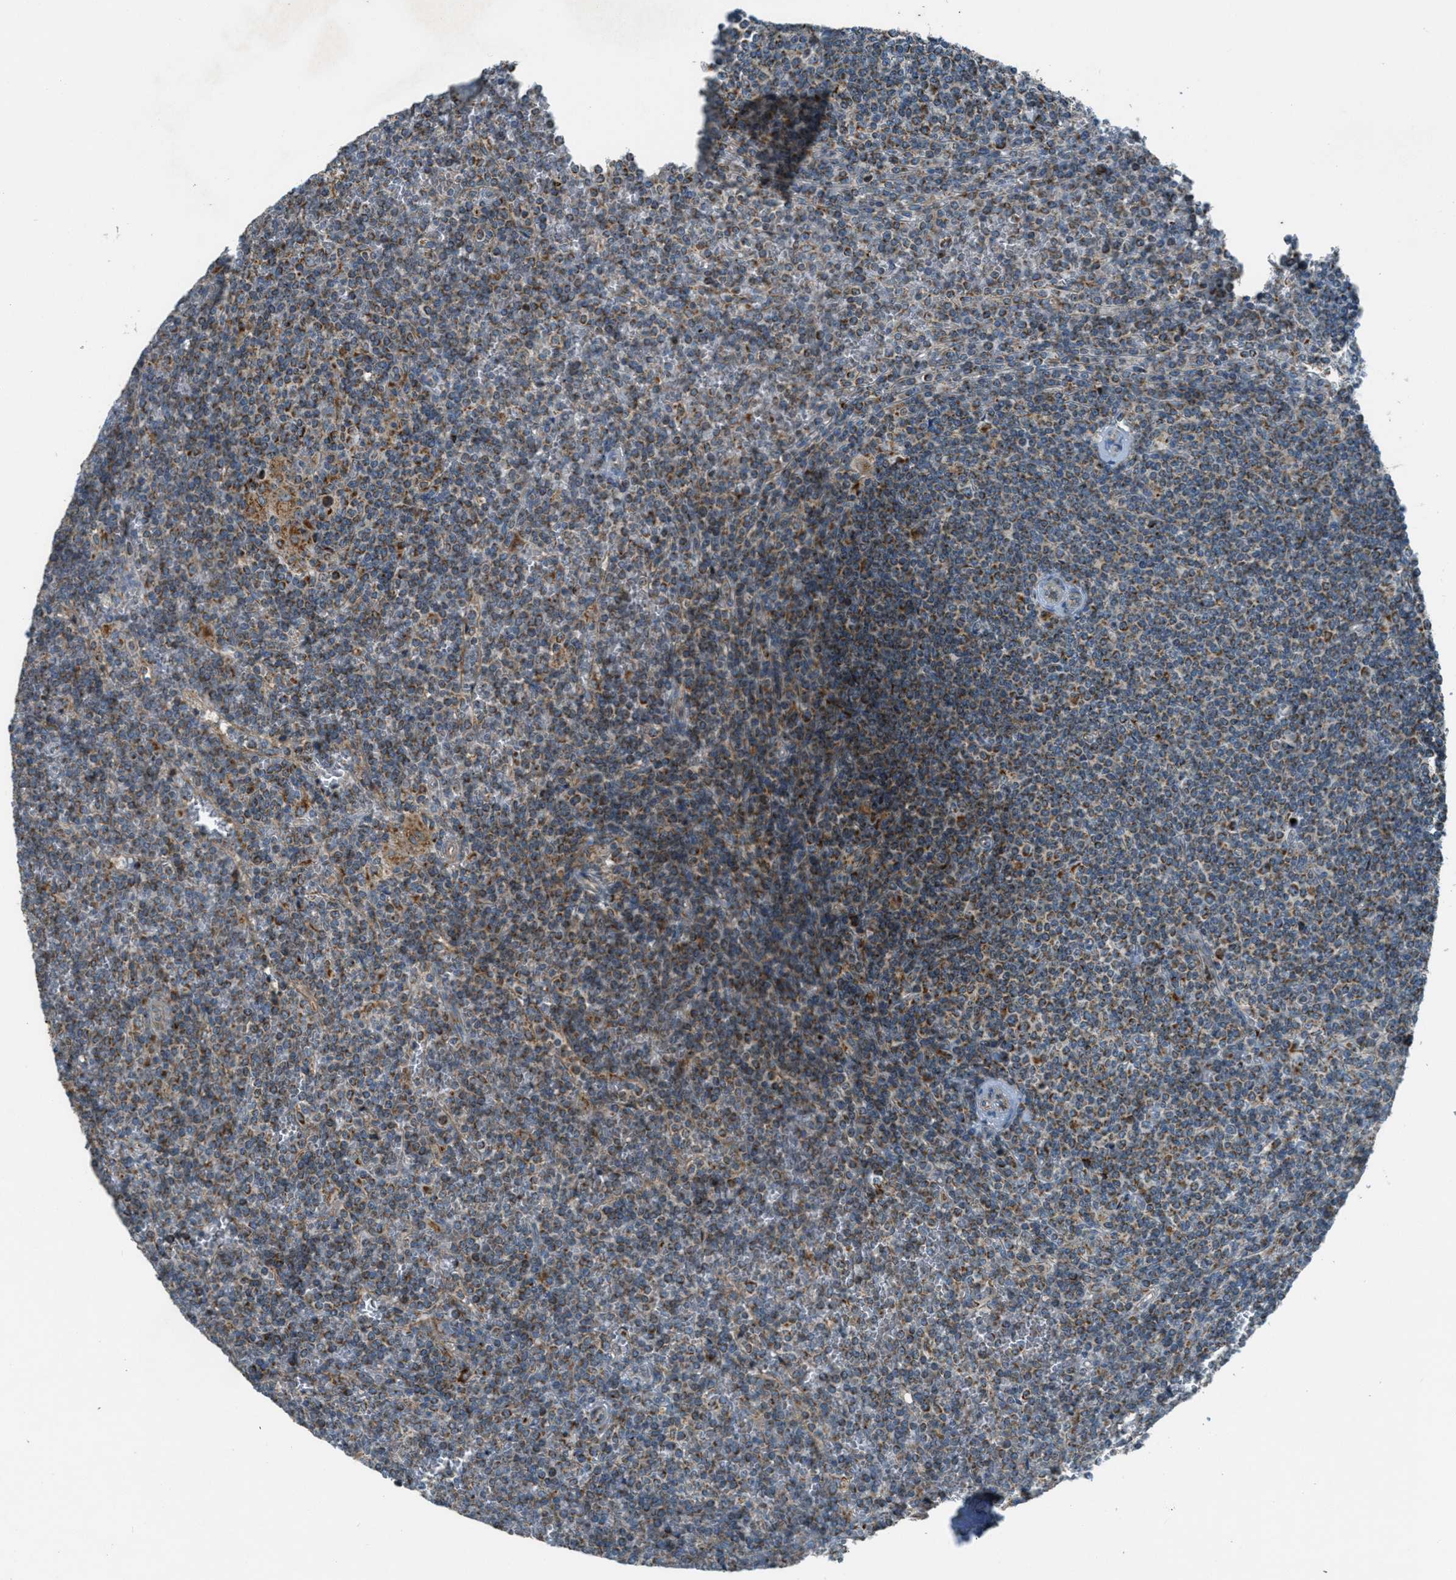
{"staining": {"intensity": "moderate", "quantity": ">75%", "location": "cytoplasmic/membranous"}, "tissue": "lymphoma", "cell_type": "Tumor cells", "image_type": "cancer", "snomed": [{"axis": "morphology", "description": "Malignant lymphoma, non-Hodgkin's type, Low grade"}, {"axis": "topography", "description": "Spleen"}], "caption": "Lymphoma stained for a protein (brown) shows moderate cytoplasmic/membranous positive expression in approximately >75% of tumor cells.", "gene": "BCKDK", "patient": {"sex": "female", "age": 19}}